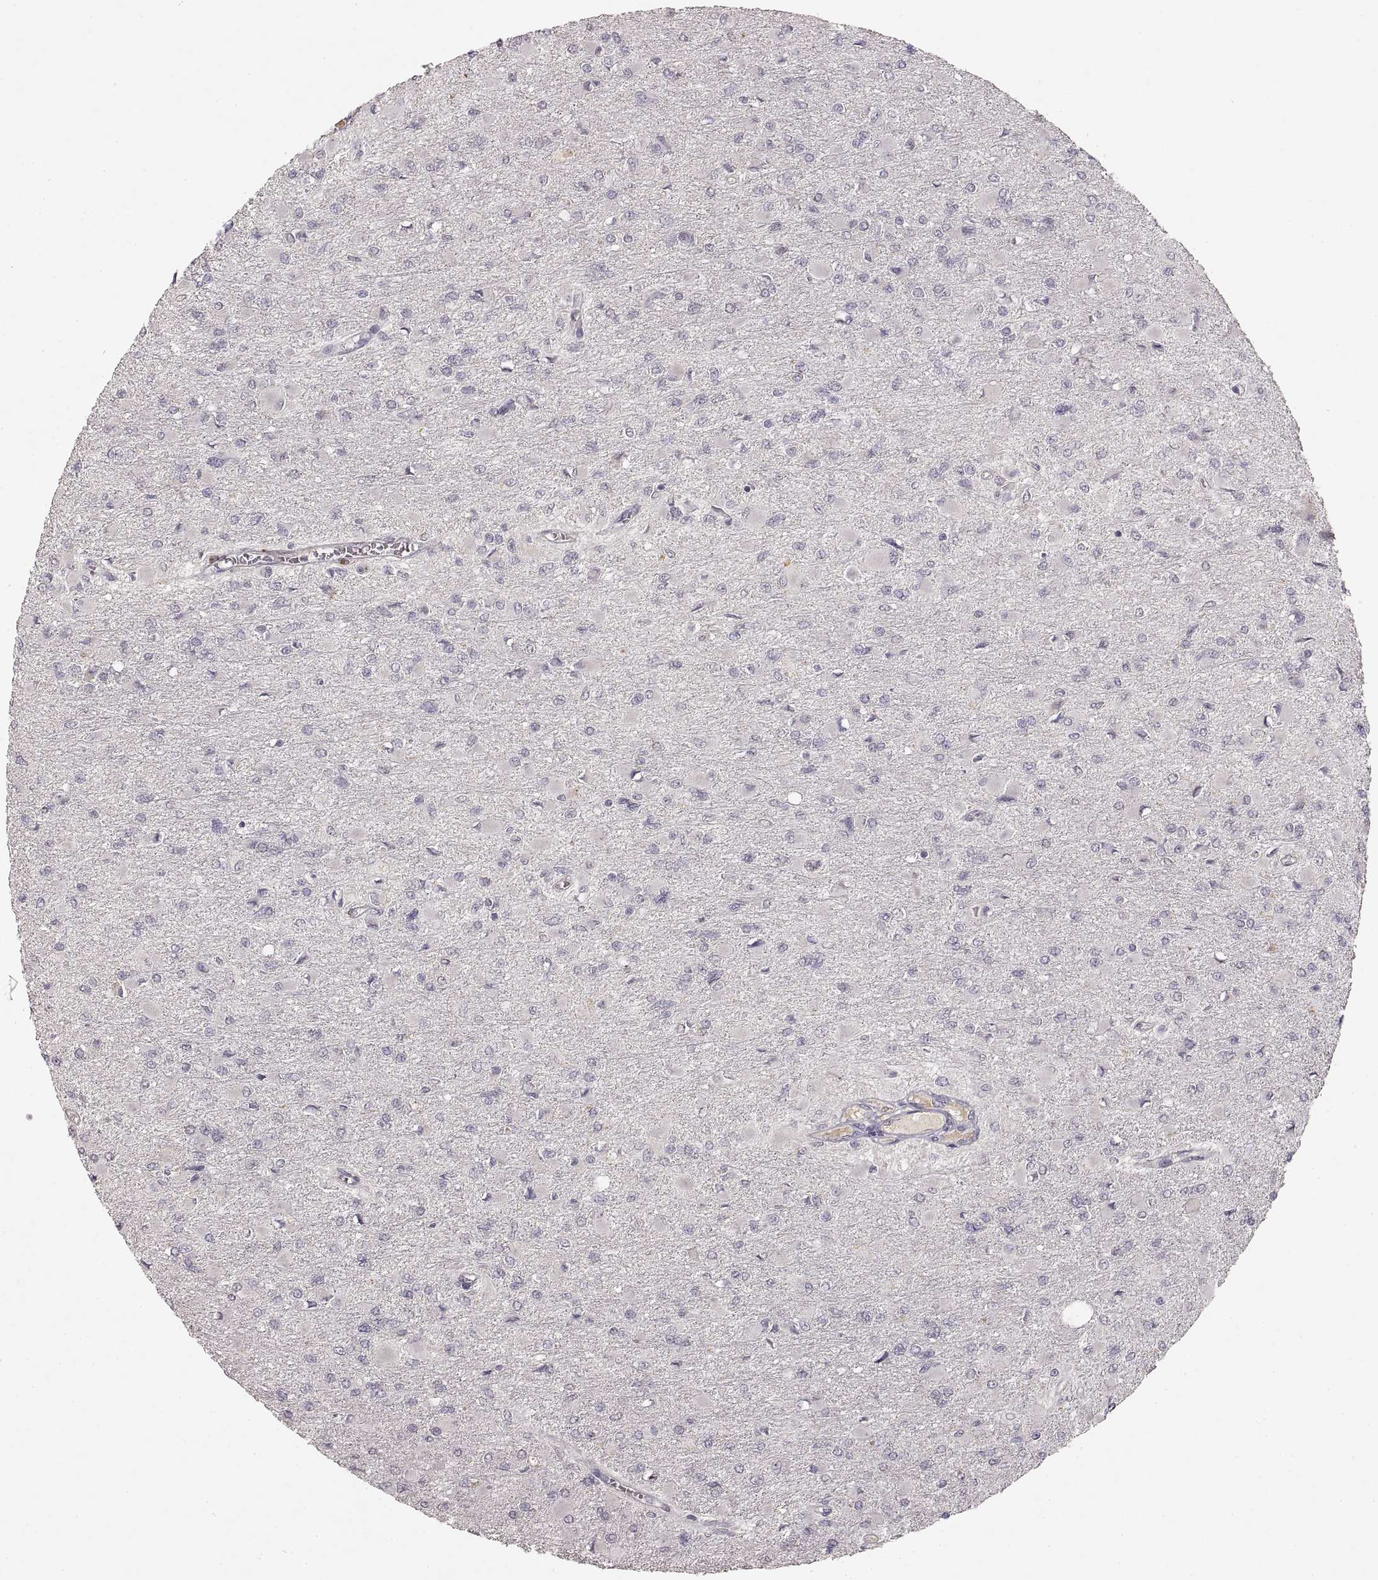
{"staining": {"intensity": "negative", "quantity": "none", "location": "none"}, "tissue": "glioma", "cell_type": "Tumor cells", "image_type": "cancer", "snomed": [{"axis": "morphology", "description": "Glioma, malignant, High grade"}, {"axis": "topography", "description": "Cerebral cortex"}], "caption": "DAB (3,3'-diaminobenzidine) immunohistochemical staining of human malignant glioma (high-grade) shows no significant positivity in tumor cells. (Brightfield microscopy of DAB immunohistochemistry at high magnification).", "gene": "LAMC2", "patient": {"sex": "female", "age": 36}}